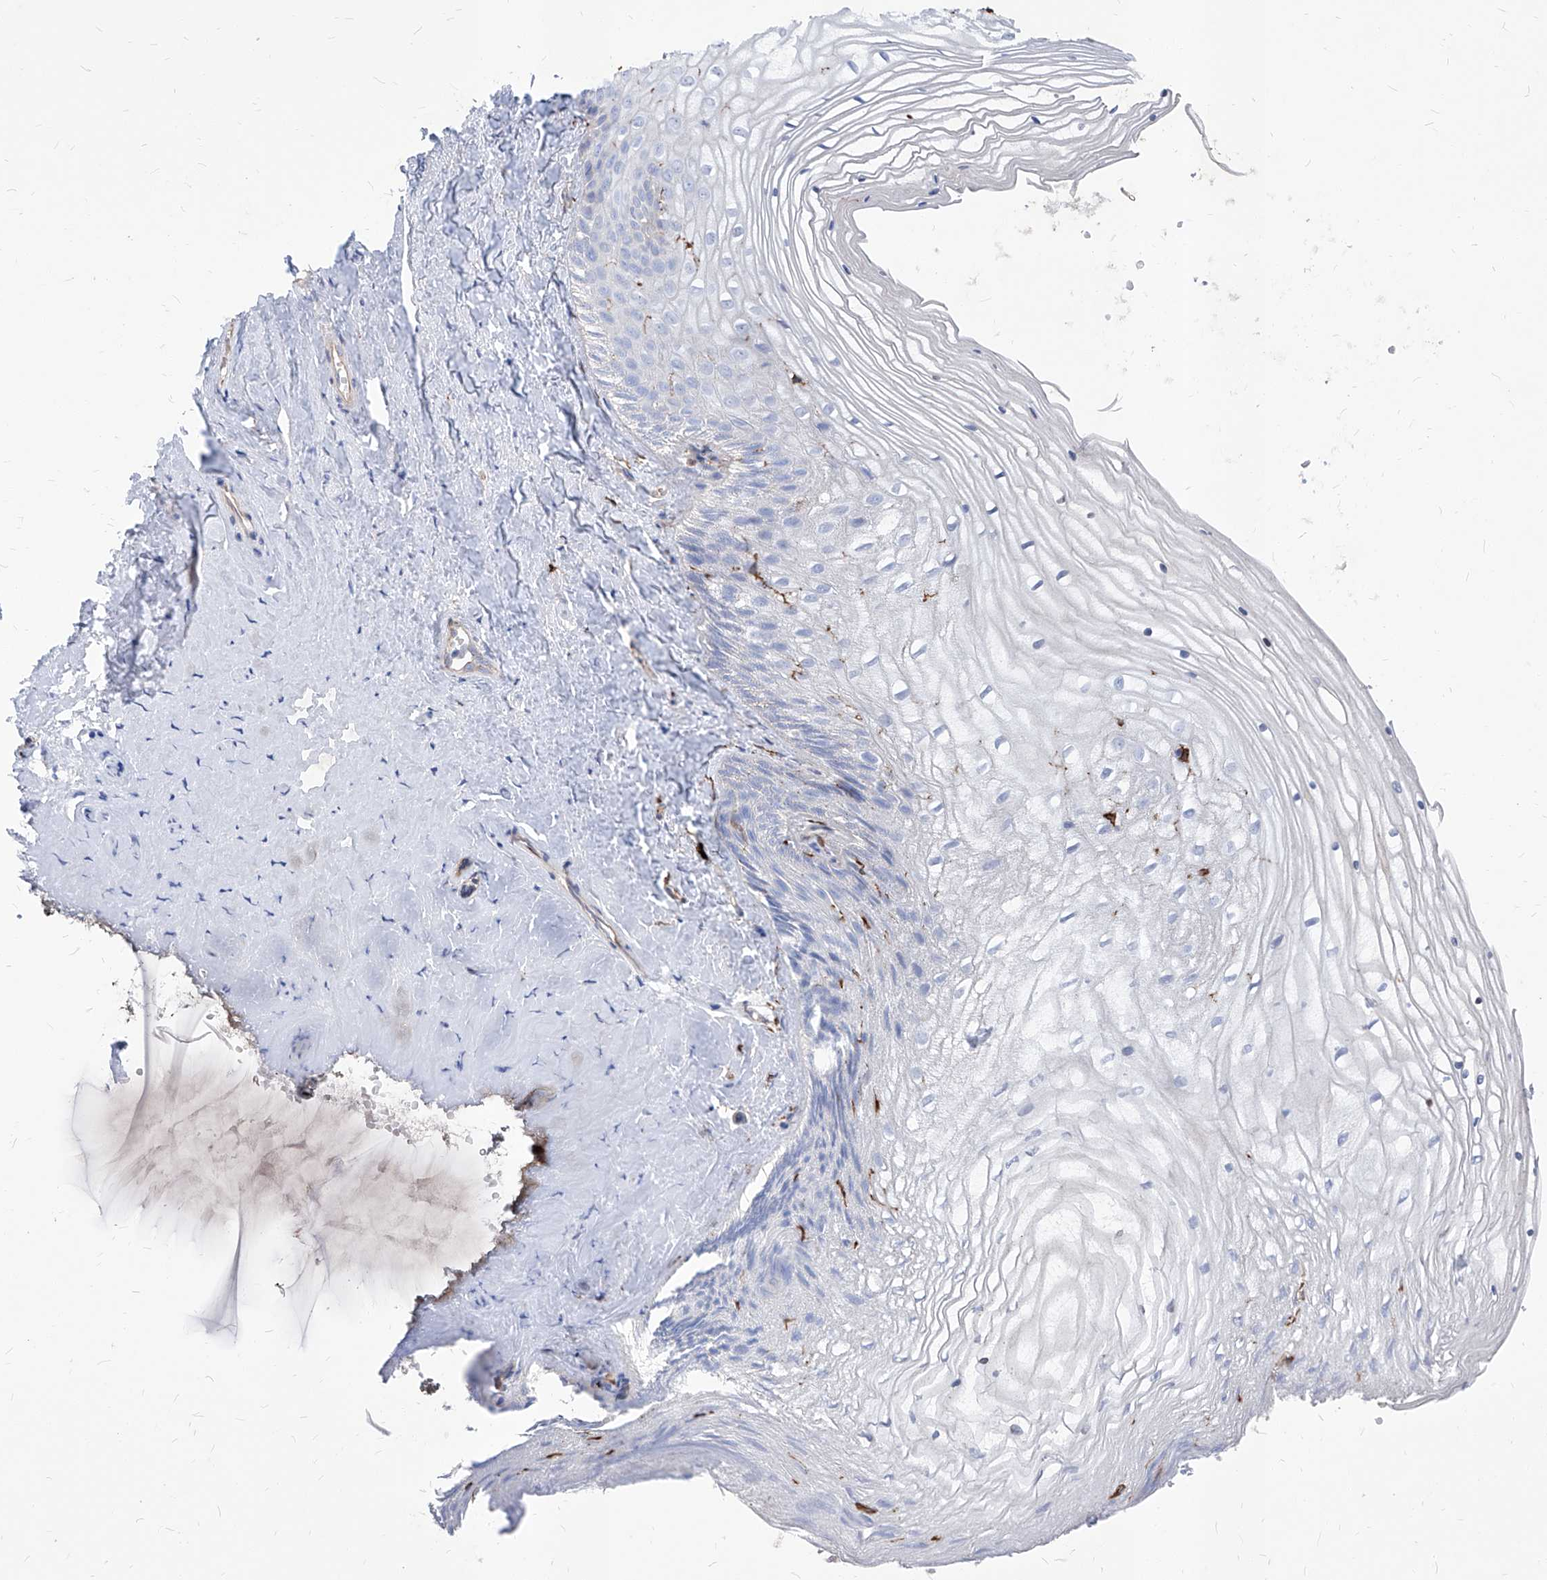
{"staining": {"intensity": "negative", "quantity": "none", "location": "none"}, "tissue": "vagina", "cell_type": "Squamous epithelial cells", "image_type": "normal", "snomed": [{"axis": "morphology", "description": "Normal tissue, NOS"}, {"axis": "topography", "description": "Vagina"}, {"axis": "topography", "description": "Cervix"}], "caption": "The immunohistochemistry (IHC) image has no significant staining in squamous epithelial cells of vagina. (DAB IHC, high magnification).", "gene": "UBOX5", "patient": {"sex": "female", "age": 40}}